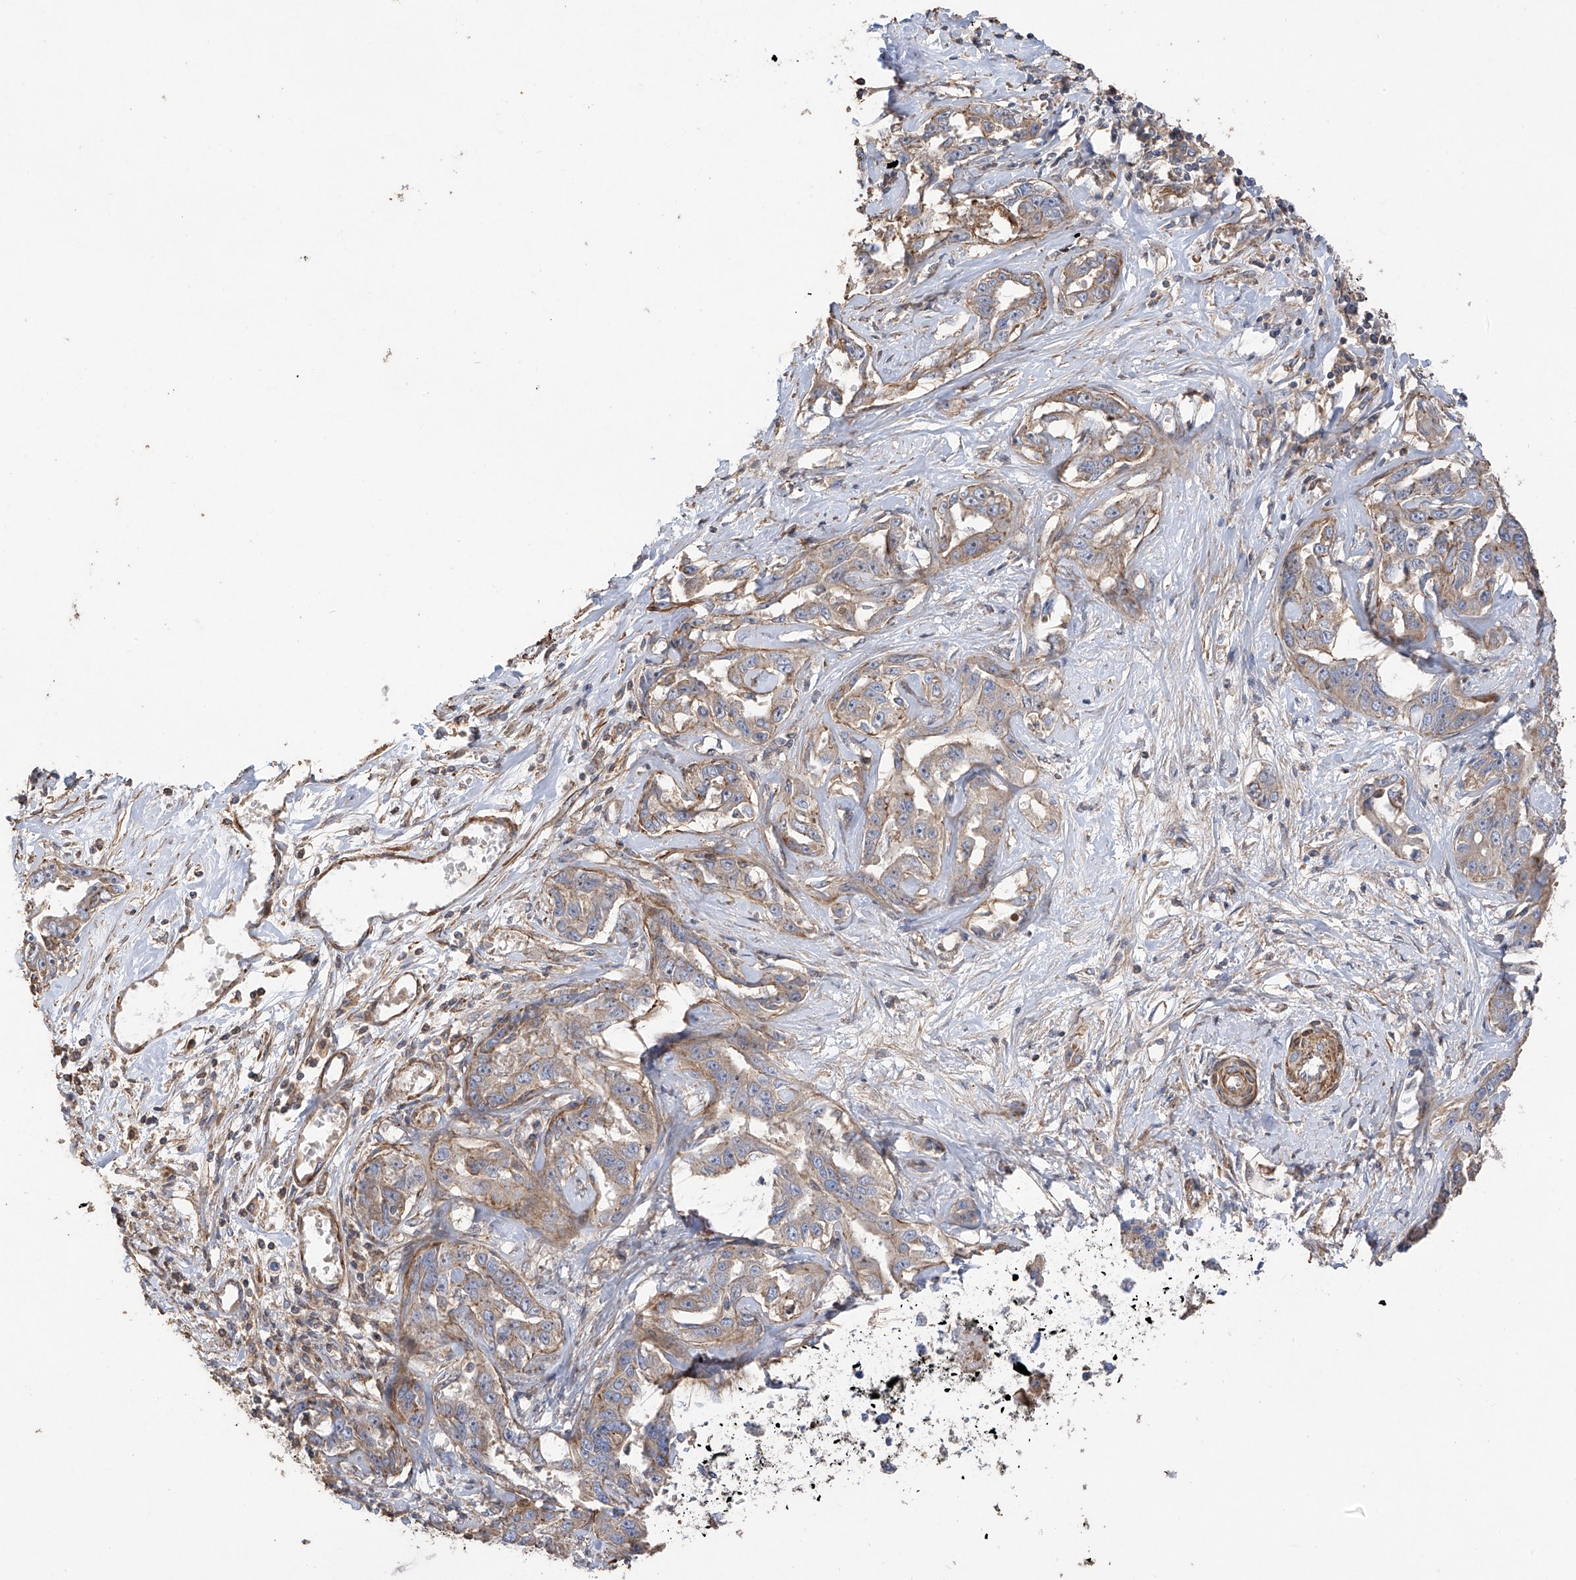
{"staining": {"intensity": "moderate", "quantity": "<25%", "location": "cytoplasmic/membranous"}, "tissue": "liver cancer", "cell_type": "Tumor cells", "image_type": "cancer", "snomed": [{"axis": "morphology", "description": "Cholangiocarcinoma"}, {"axis": "topography", "description": "Liver"}], "caption": "A brown stain labels moderate cytoplasmic/membranous expression of a protein in human liver cancer (cholangiocarcinoma) tumor cells.", "gene": "SLC43A3", "patient": {"sex": "male", "age": 59}}